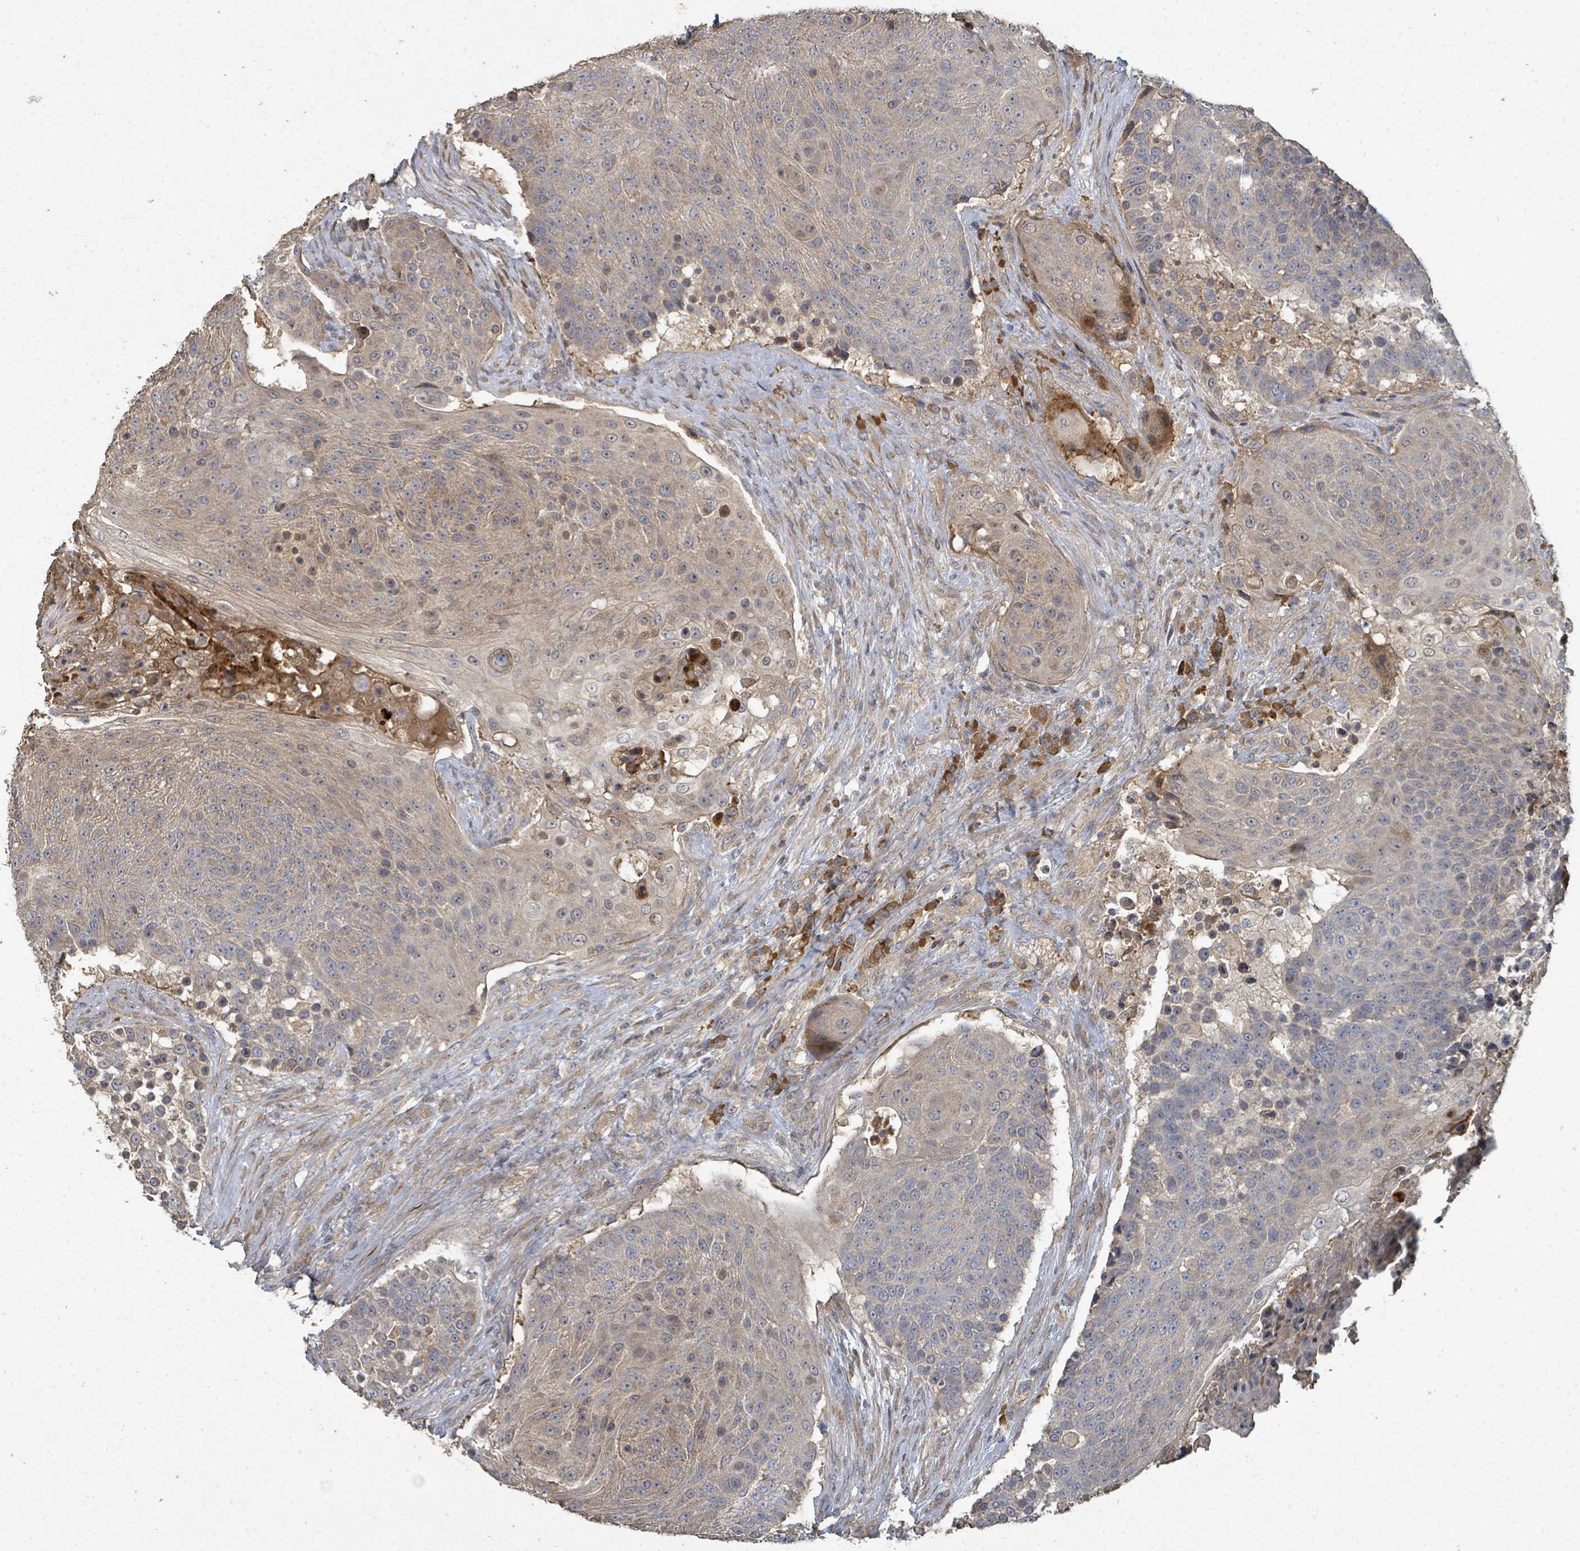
{"staining": {"intensity": "weak", "quantity": "25%-75%", "location": "cytoplasmic/membranous"}, "tissue": "urothelial cancer", "cell_type": "Tumor cells", "image_type": "cancer", "snomed": [{"axis": "morphology", "description": "Urothelial carcinoma, High grade"}, {"axis": "topography", "description": "Urinary bladder"}], "caption": "Urothelial carcinoma (high-grade) was stained to show a protein in brown. There is low levels of weak cytoplasmic/membranous staining in approximately 25%-75% of tumor cells. (DAB IHC with brightfield microscopy, high magnification).", "gene": "WDFY1", "patient": {"sex": "female", "age": 63}}